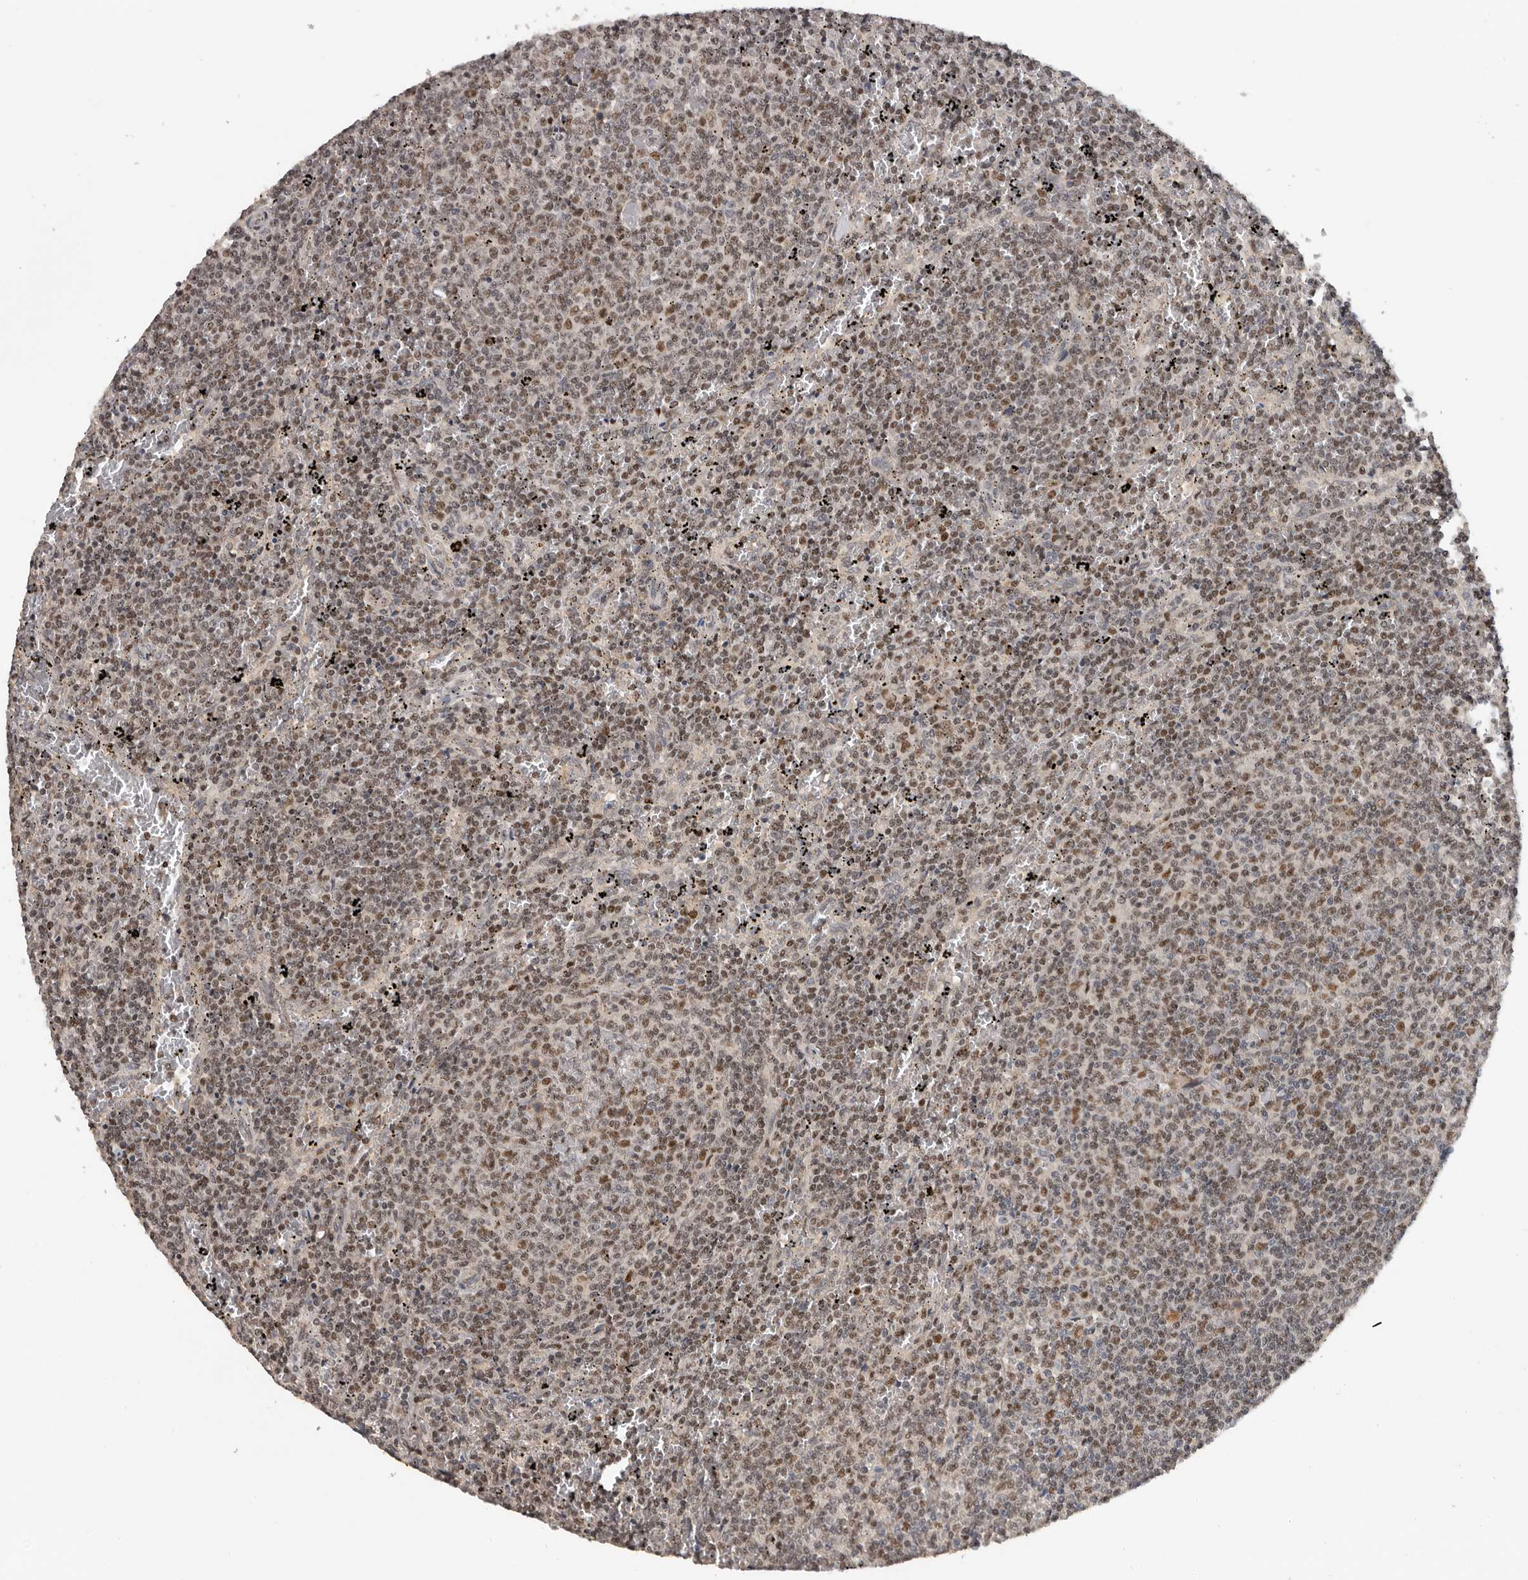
{"staining": {"intensity": "moderate", "quantity": ">75%", "location": "nuclear"}, "tissue": "lymphoma", "cell_type": "Tumor cells", "image_type": "cancer", "snomed": [{"axis": "morphology", "description": "Malignant lymphoma, non-Hodgkin's type, Low grade"}, {"axis": "topography", "description": "Spleen"}], "caption": "IHC (DAB) staining of human low-grade malignant lymphoma, non-Hodgkin's type demonstrates moderate nuclear protein positivity in about >75% of tumor cells.", "gene": "HENMT1", "patient": {"sex": "female", "age": 50}}